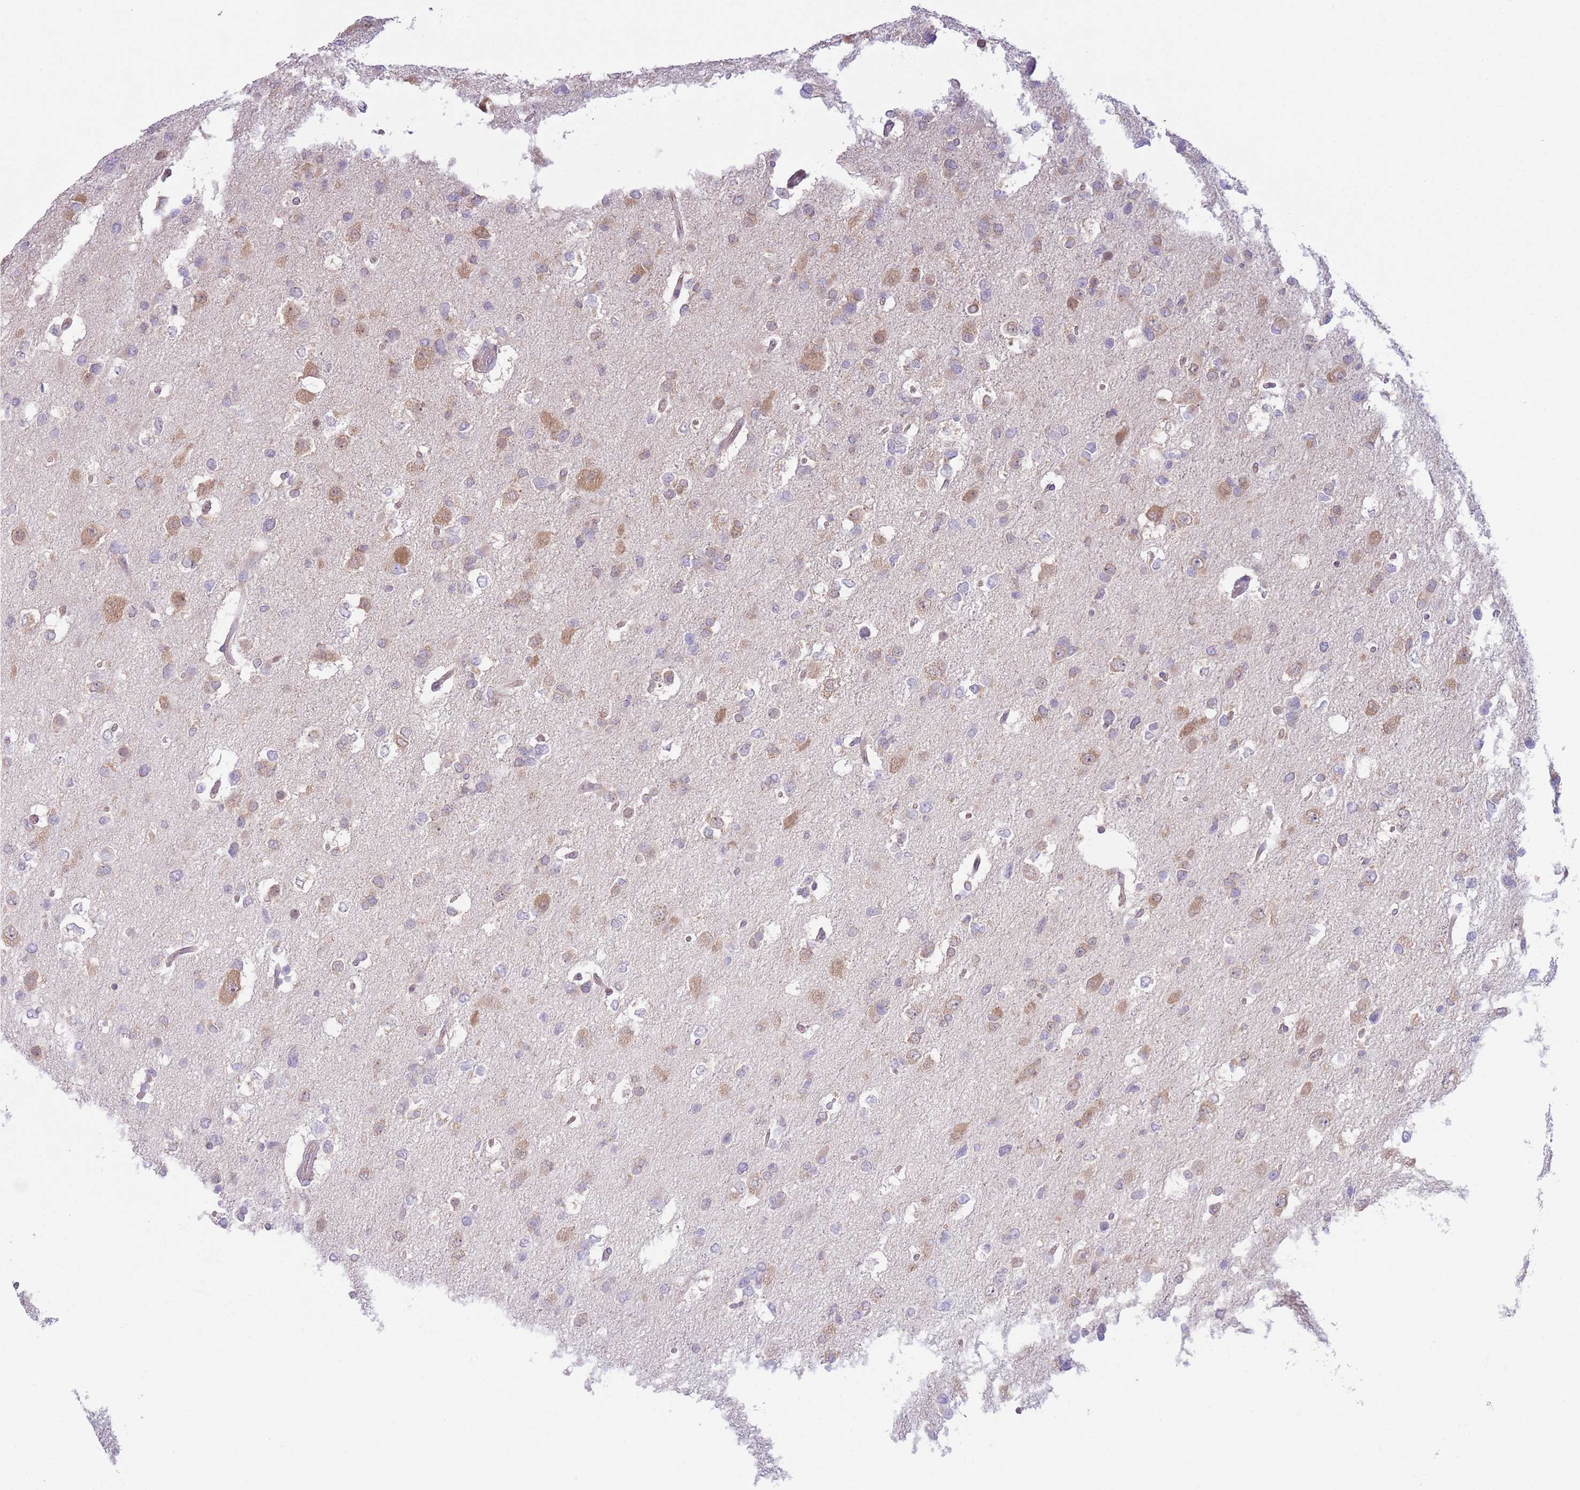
{"staining": {"intensity": "negative", "quantity": "none", "location": "none"}, "tissue": "glioma", "cell_type": "Tumor cells", "image_type": "cancer", "snomed": [{"axis": "morphology", "description": "Glioma, malignant, High grade"}, {"axis": "topography", "description": "Brain"}], "caption": "High magnification brightfield microscopy of high-grade glioma (malignant) stained with DAB (3,3'-diaminobenzidine) (brown) and counterstained with hematoxylin (blue): tumor cells show no significant staining. Nuclei are stained in blue.", "gene": "COPE", "patient": {"sex": "male", "age": 53}}